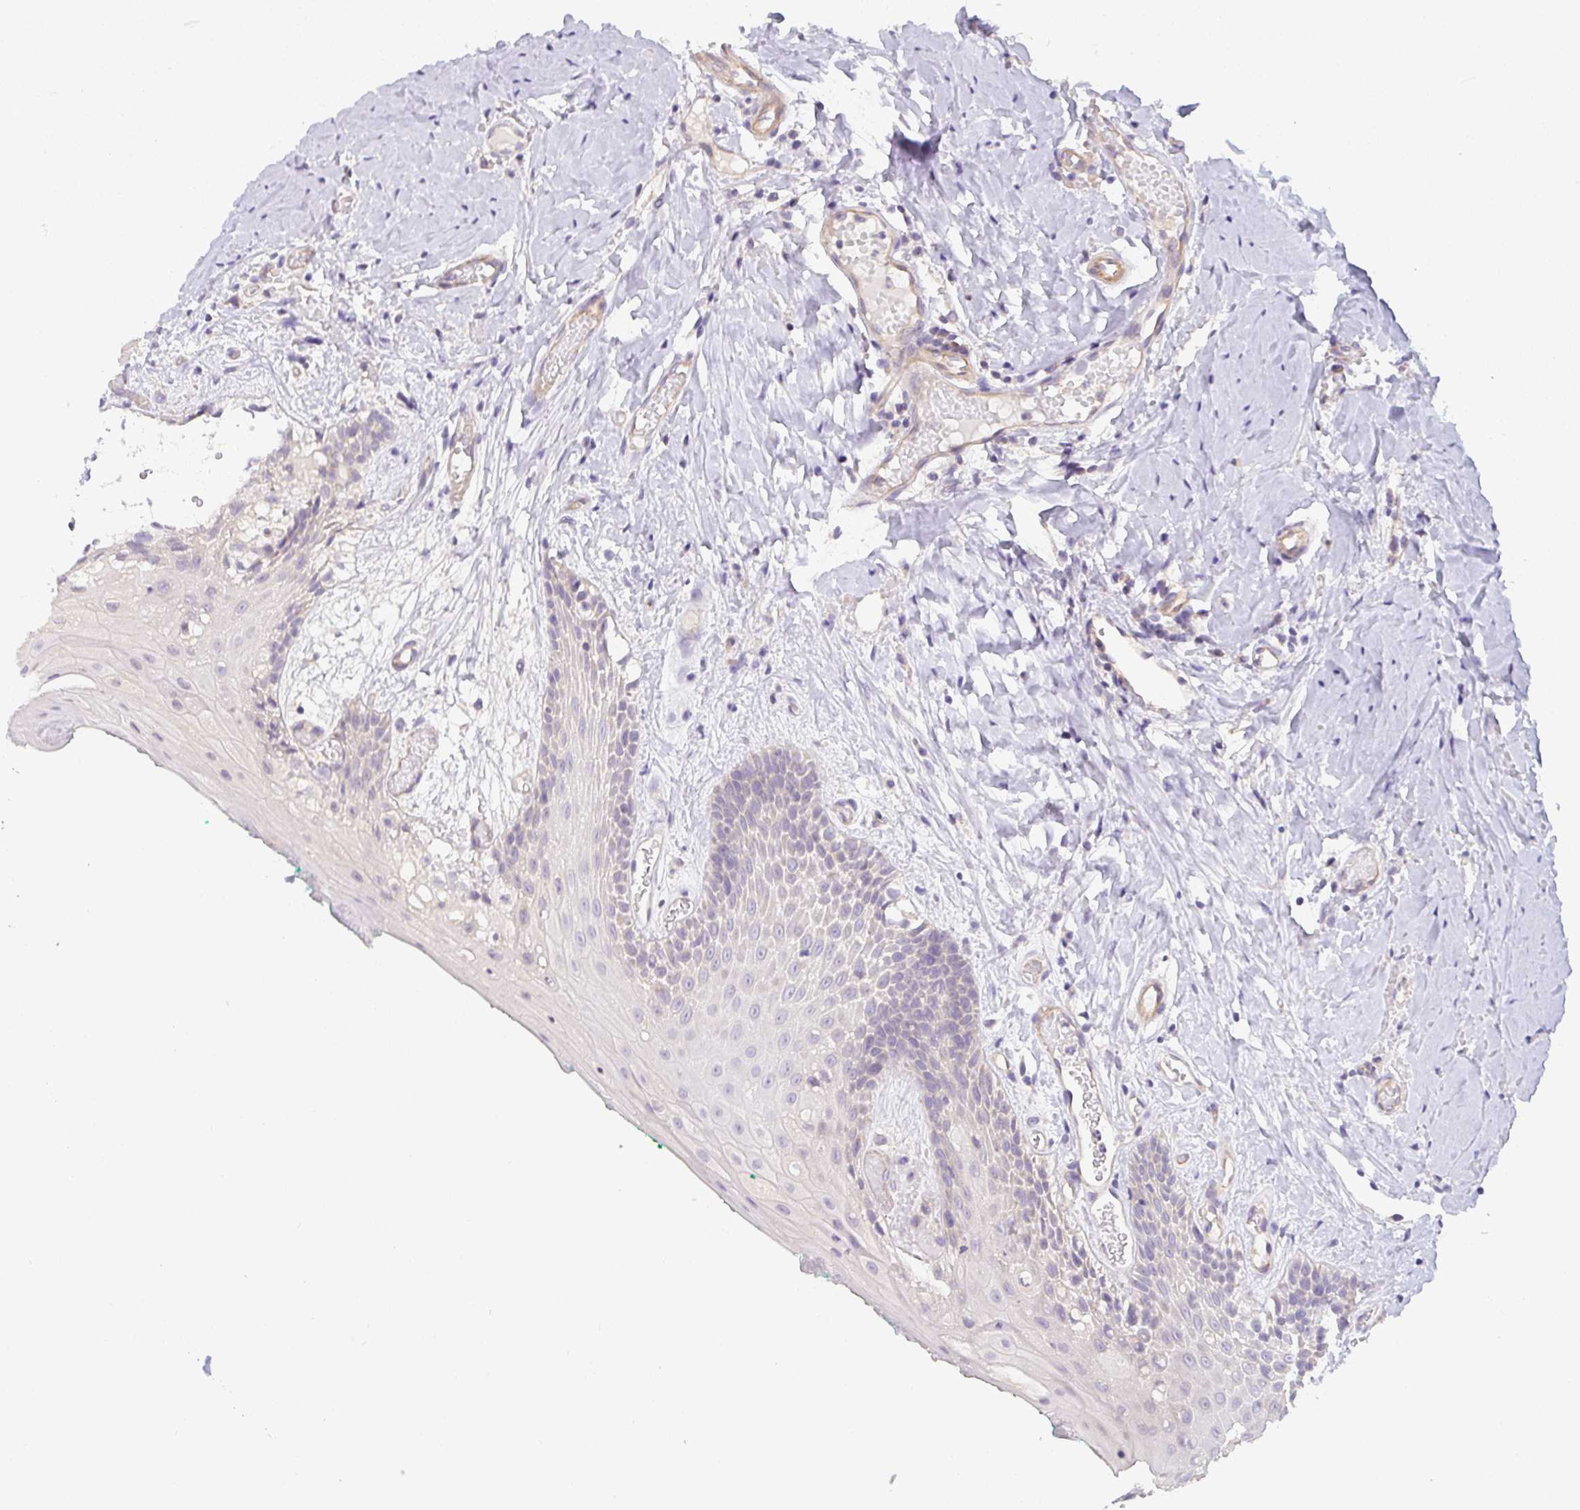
{"staining": {"intensity": "weak", "quantity": "<25%", "location": "cytoplasmic/membranous"}, "tissue": "oral mucosa", "cell_type": "Squamous epithelial cells", "image_type": "normal", "snomed": [{"axis": "morphology", "description": "Normal tissue, NOS"}, {"axis": "topography", "description": "Oral tissue"}, {"axis": "topography", "description": "Tounge, NOS"}], "caption": "High power microscopy image of an immunohistochemistry (IHC) photomicrograph of normal oral mucosa, revealing no significant staining in squamous epithelial cells.", "gene": "FILIP1", "patient": {"sex": "female", "age": 62}}